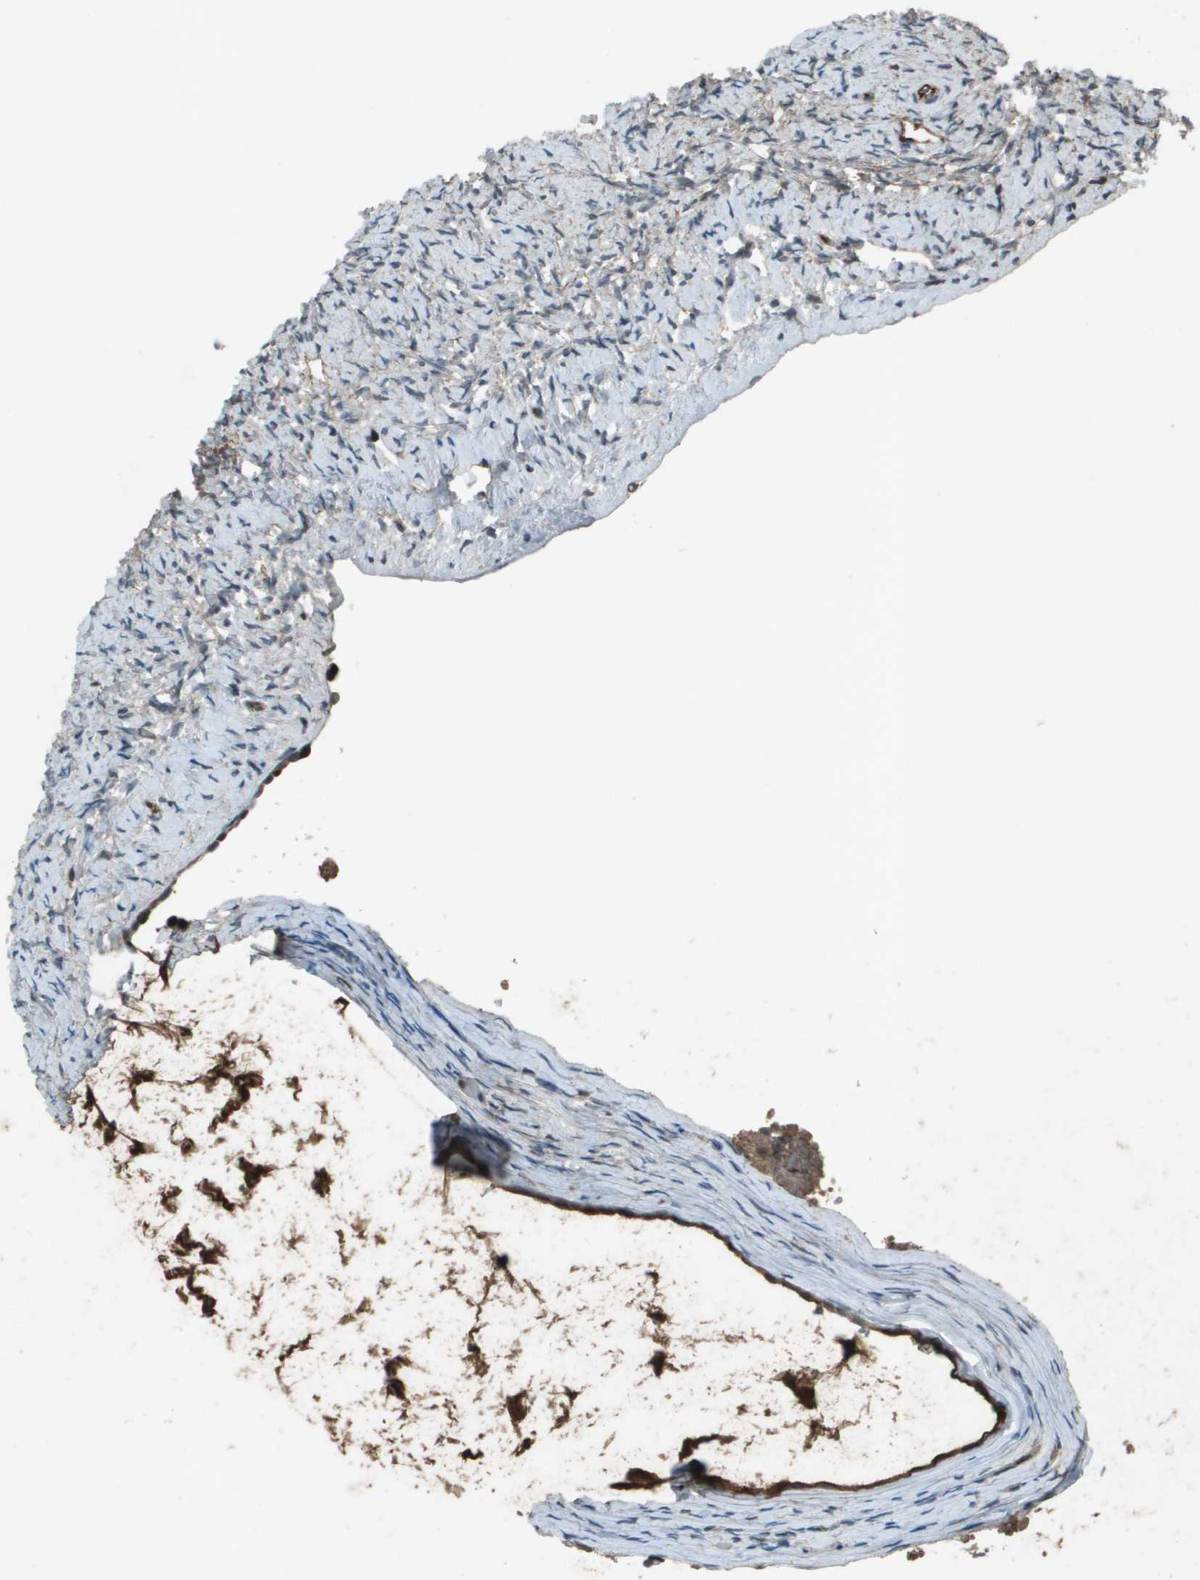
{"staining": {"intensity": "weak", "quantity": "<25%", "location": "nuclear"}, "tissue": "ovary", "cell_type": "Ovarian stroma cells", "image_type": "normal", "snomed": [{"axis": "morphology", "description": "Normal tissue, NOS"}, {"axis": "topography", "description": "Ovary"}], "caption": "This is an immunohistochemistry (IHC) micrograph of normal ovary. There is no positivity in ovarian stroma cells.", "gene": "CXCL12", "patient": {"sex": "female", "age": 33}}